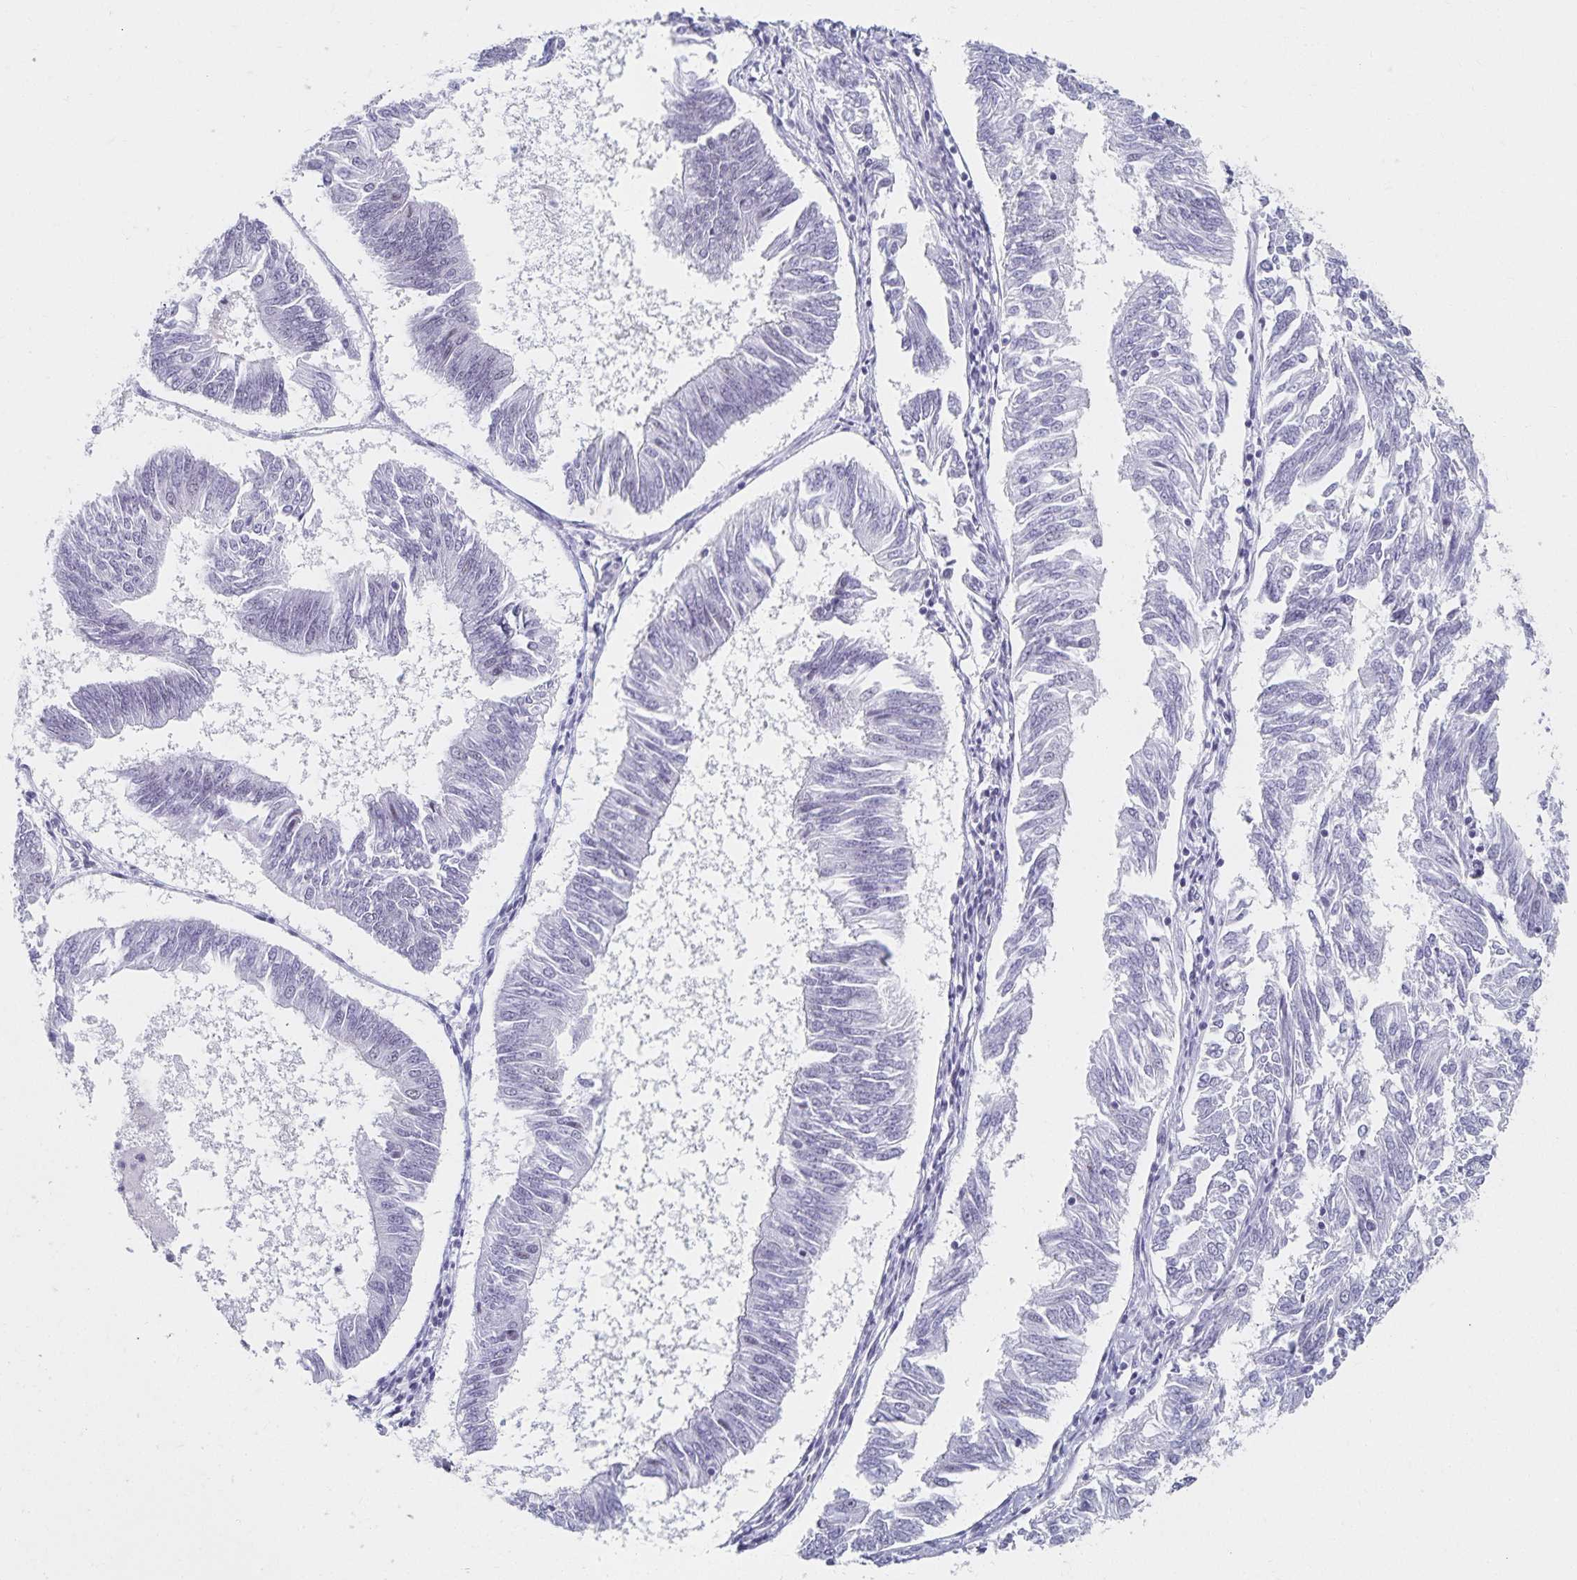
{"staining": {"intensity": "negative", "quantity": "none", "location": "none"}, "tissue": "endometrial cancer", "cell_type": "Tumor cells", "image_type": "cancer", "snomed": [{"axis": "morphology", "description": "Adenocarcinoma, NOS"}, {"axis": "topography", "description": "Endometrium"}], "caption": "An IHC image of adenocarcinoma (endometrial) is shown. There is no staining in tumor cells of adenocarcinoma (endometrial).", "gene": "C20orf85", "patient": {"sex": "female", "age": 58}}